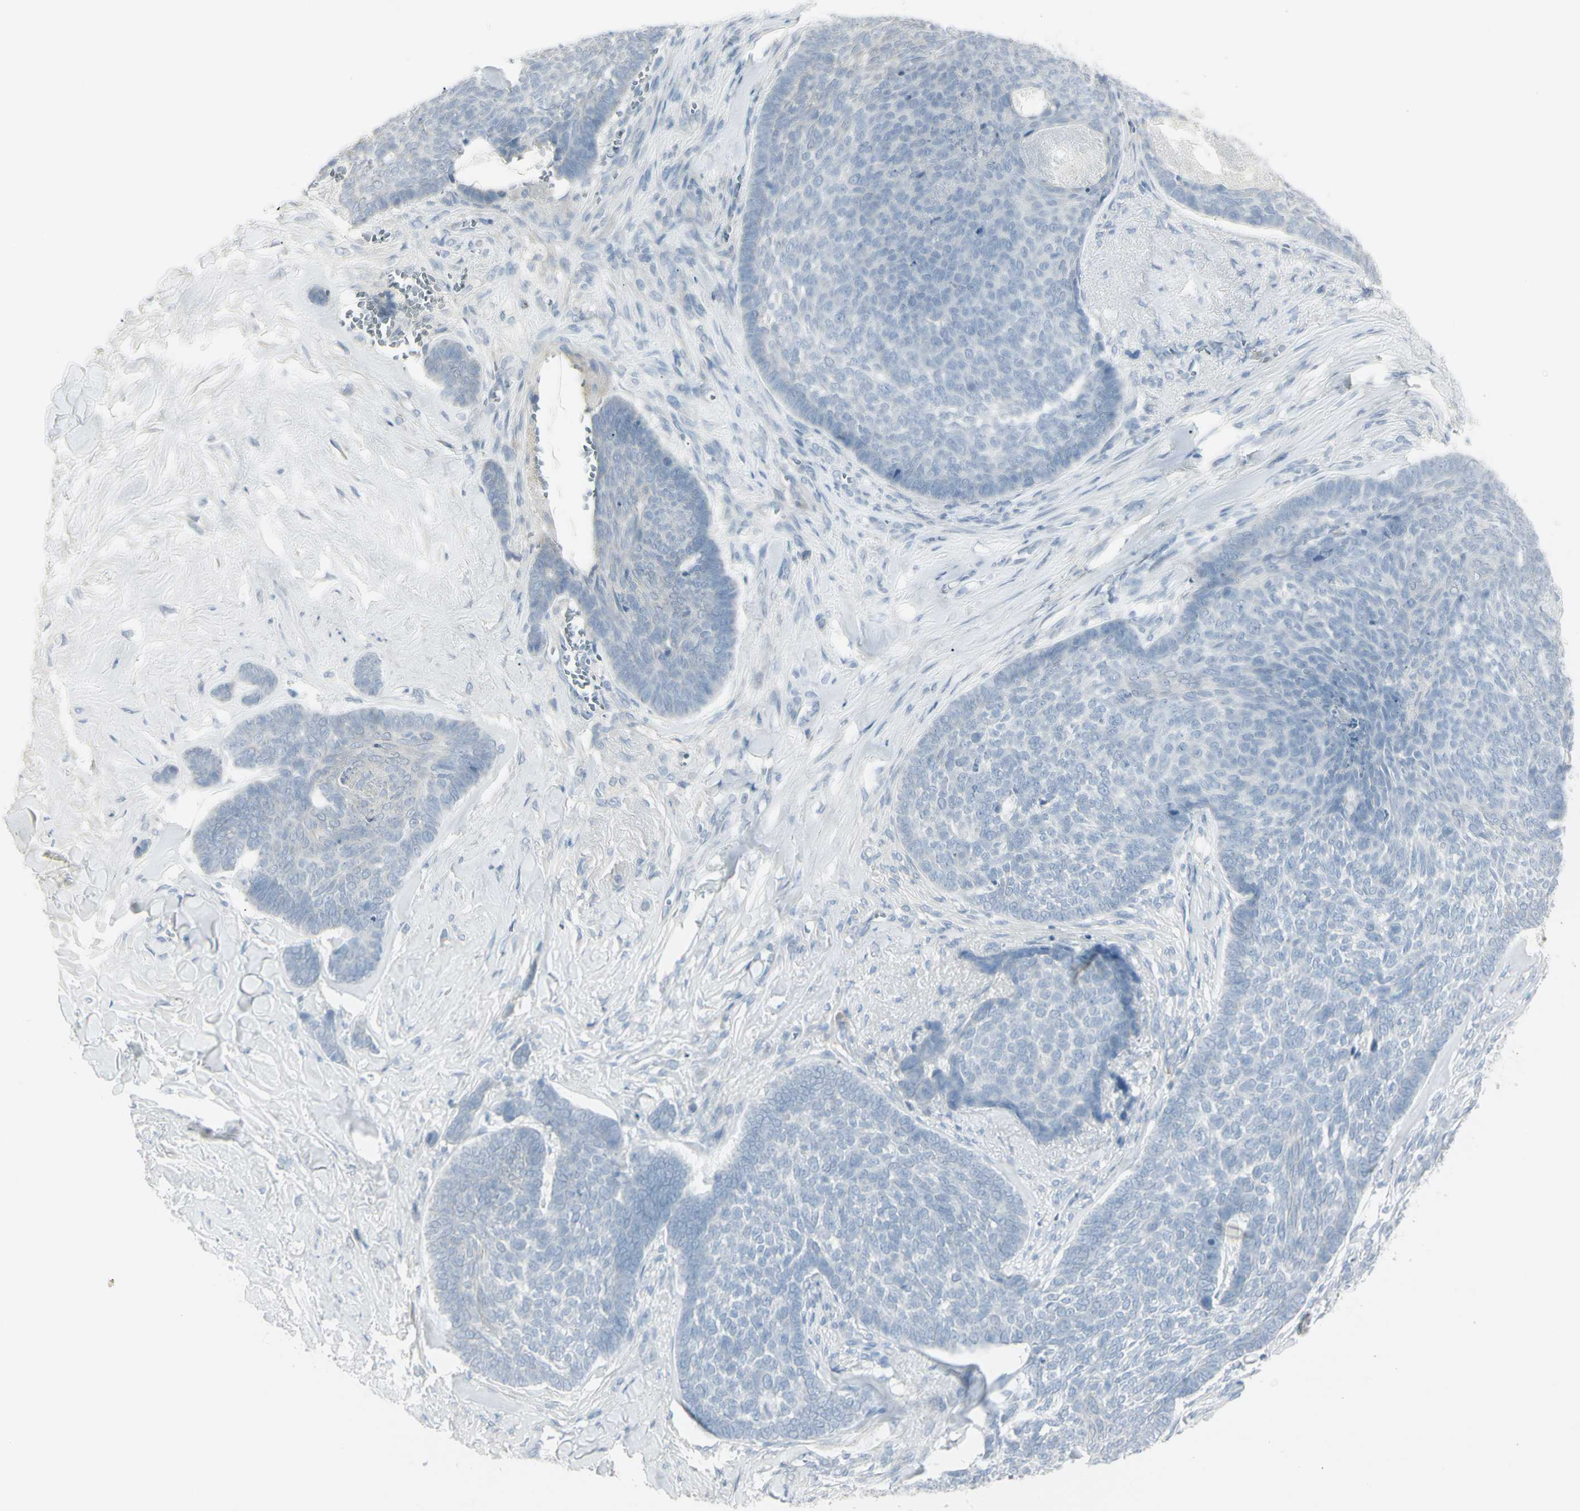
{"staining": {"intensity": "negative", "quantity": "none", "location": "none"}, "tissue": "skin cancer", "cell_type": "Tumor cells", "image_type": "cancer", "snomed": [{"axis": "morphology", "description": "Basal cell carcinoma"}, {"axis": "topography", "description": "Skin"}], "caption": "Skin basal cell carcinoma stained for a protein using IHC reveals no expression tumor cells.", "gene": "PIP", "patient": {"sex": "male", "age": 84}}